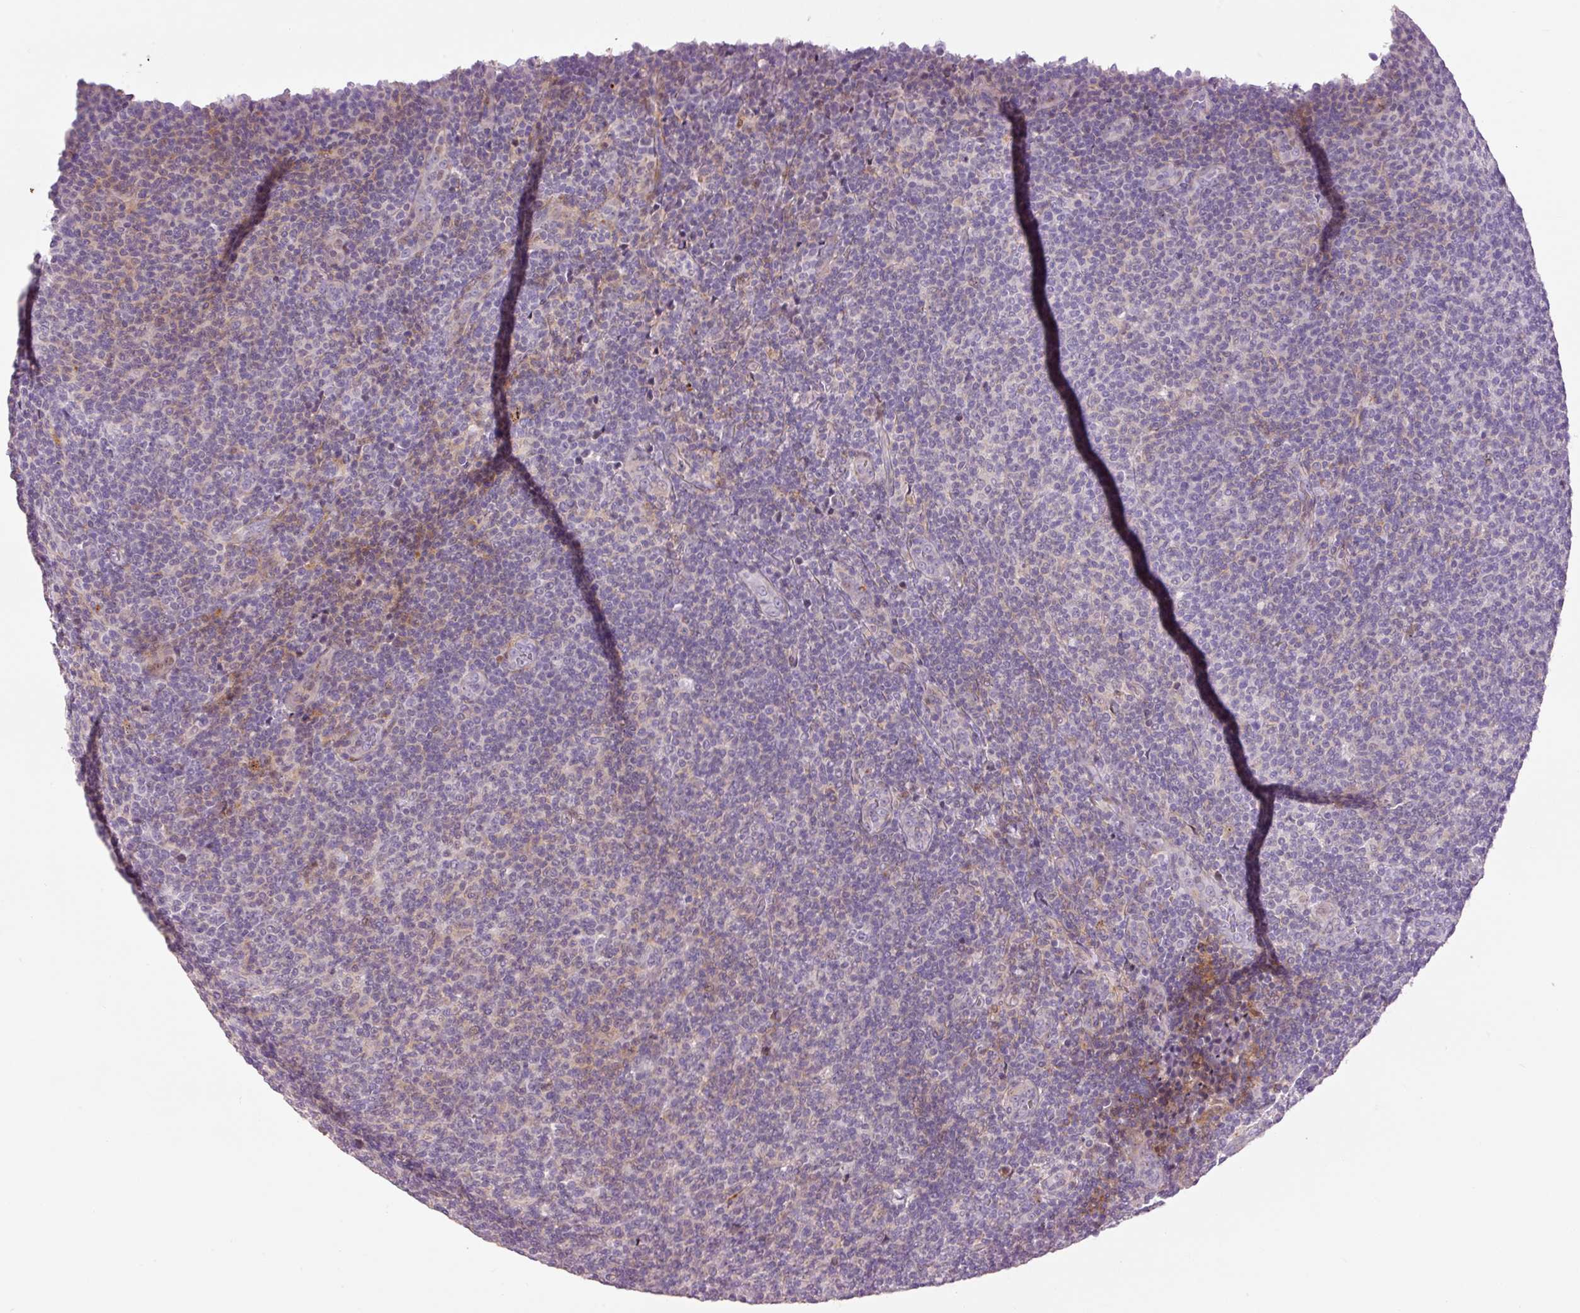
{"staining": {"intensity": "negative", "quantity": "none", "location": "none"}, "tissue": "lymphoma", "cell_type": "Tumor cells", "image_type": "cancer", "snomed": [{"axis": "morphology", "description": "Malignant lymphoma, non-Hodgkin's type, Low grade"}, {"axis": "topography", "description": "Lymph node"}], "caption": "Lymphoma was stained to show a protein in brown. There is no significant expression in tumor cells.", "gene": "HNF1A", "patient": {"sex": "male", "age": 66}}